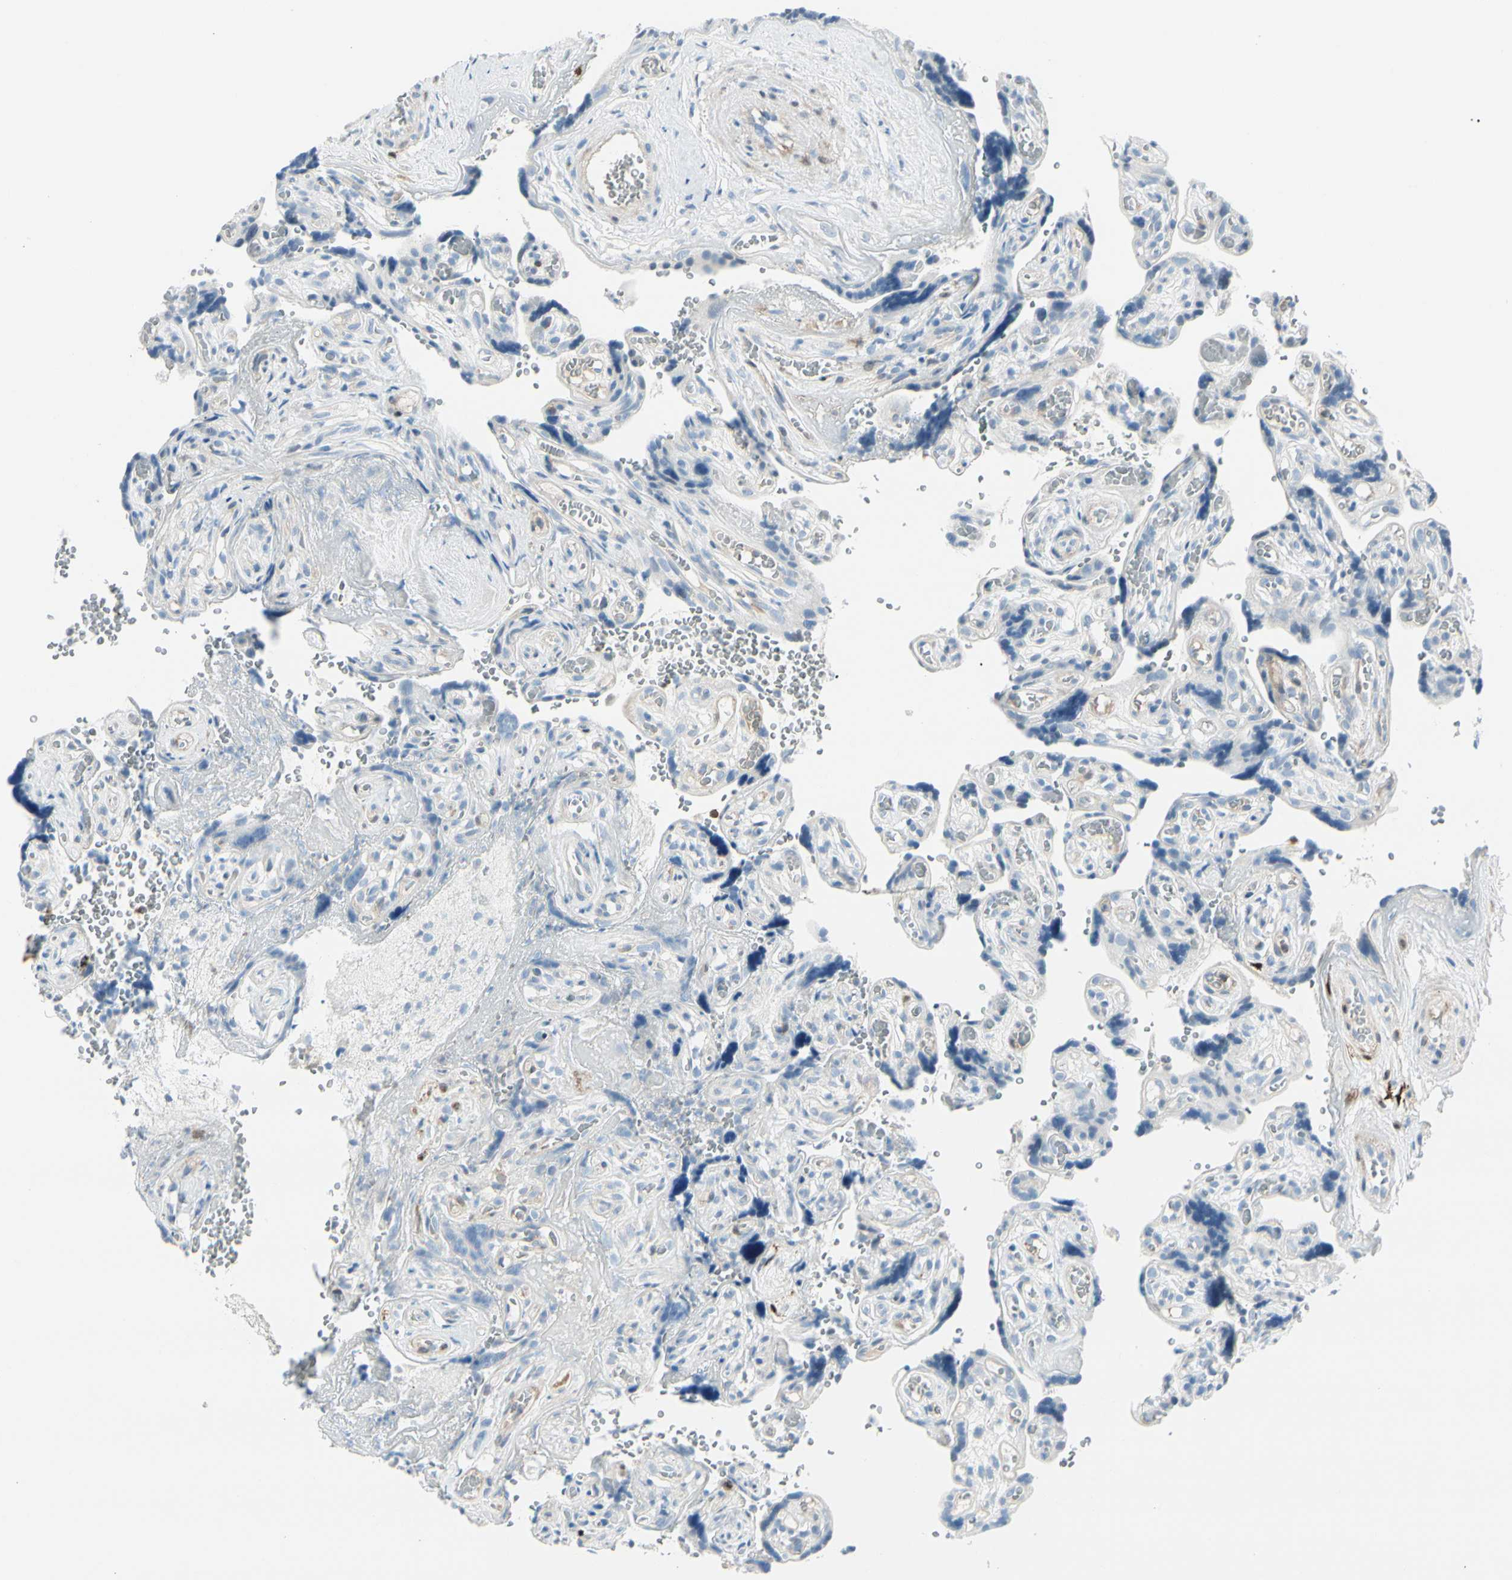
{"staining": {"intensity": "negative", "quantity": "none", "location": "none"}, "tissue": "placenta", "cell_type": "Trophoblastic cells", "image_type": "normal", "snomed": [{"axis": "morphology", "description": "Normal tissue, NOS"}, {"axis": "topography", "description": "Placenta"}], "caption": "This histopathology image is of unremarkable placenta stained with IHC to label a protein in brown with the nuclei are counter-stained blue. There is no positivity in trophoblastic cells. (Brightfield microscopy of DAB (3,3'-diaminobenzidine) immunohistochemistry at high magnification).", "gene": "TRAF1", "patient": {"sex": "female", "age": 30}}